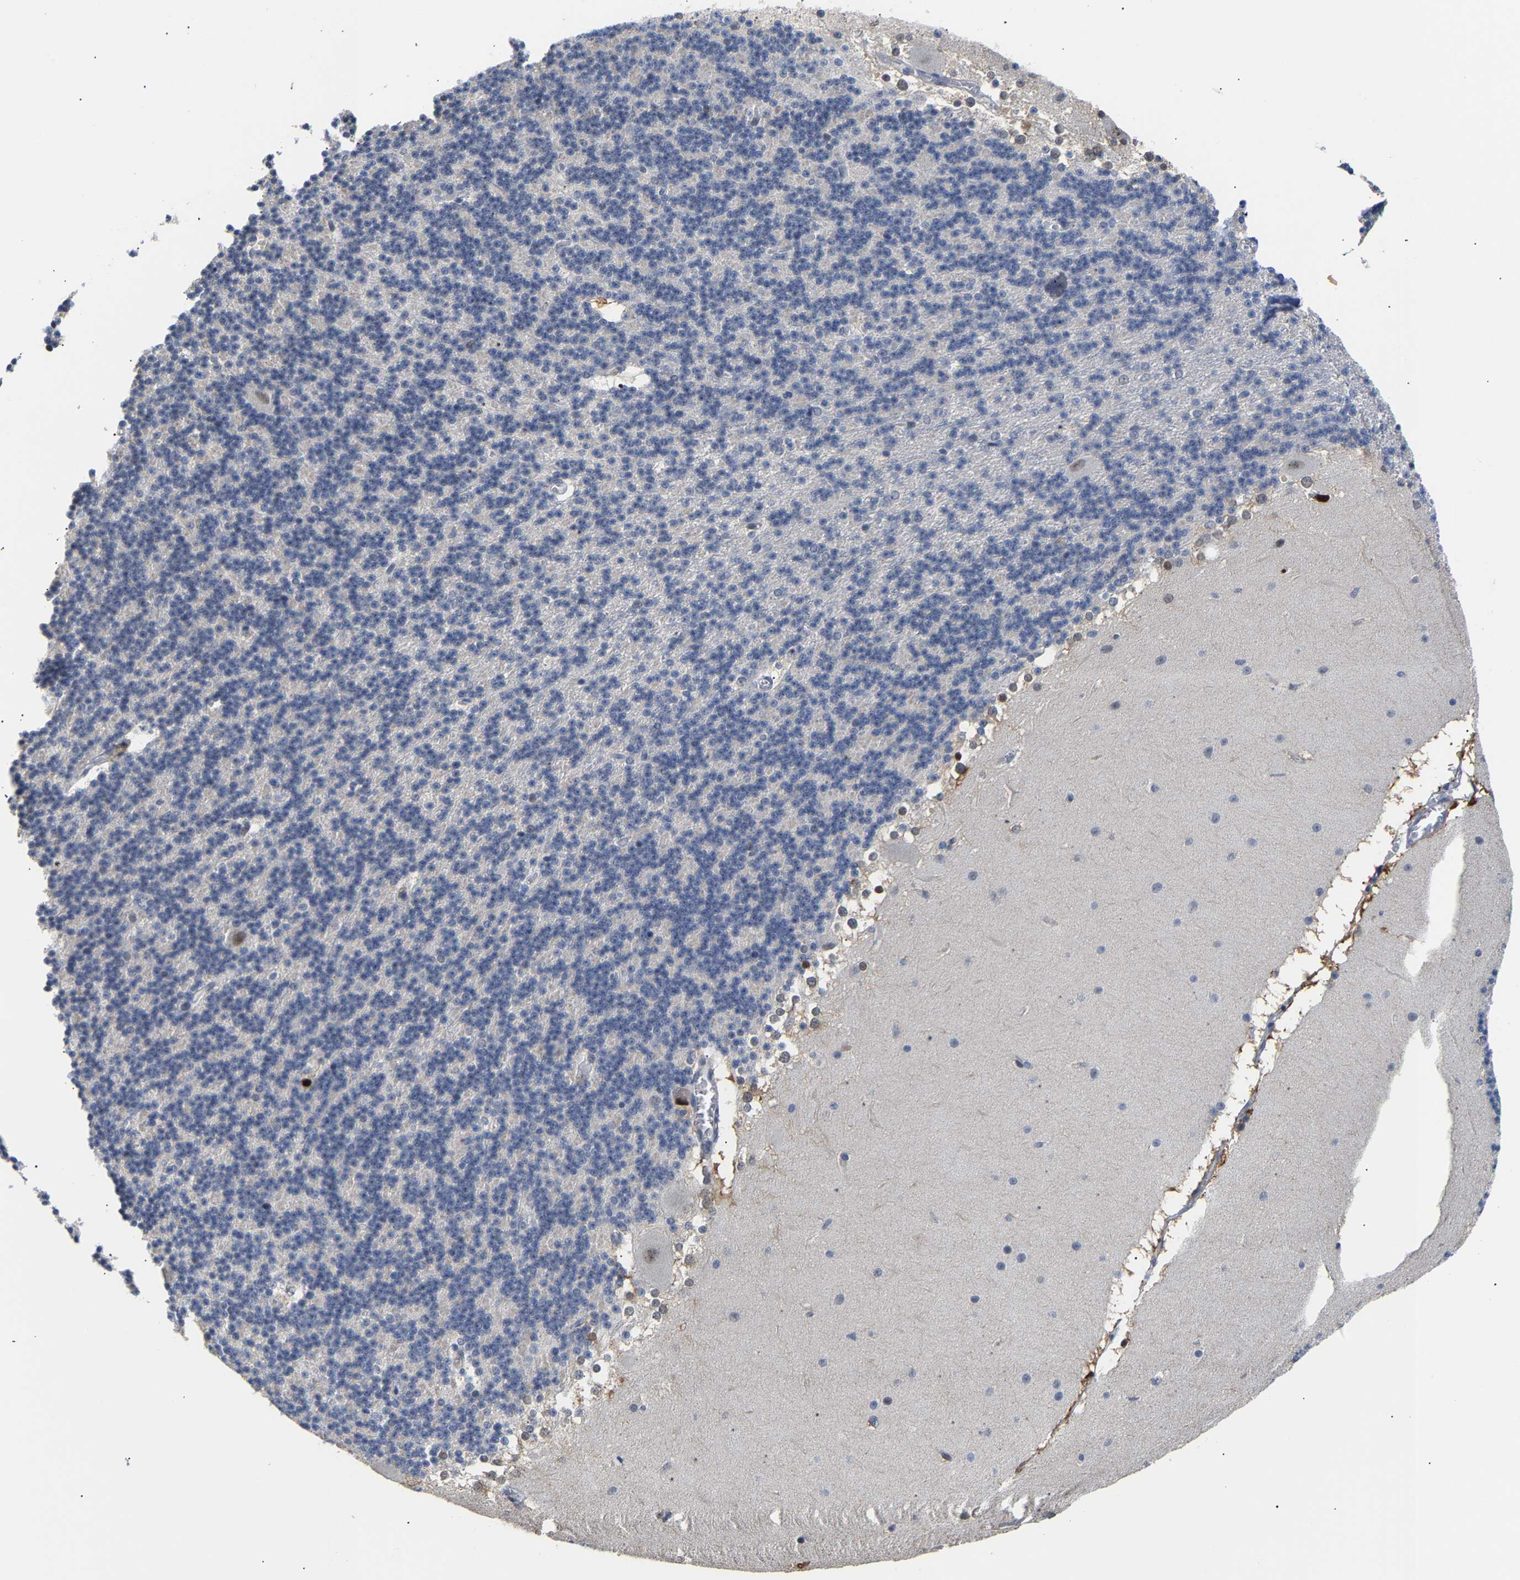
{"staining": {"intensity": "negative", "quantity": "none", "location": "none"}, "tissue": "cerebellum", "cell_type": "Cells in granular layer", "image_type": "normal", "snomed": [{"axis": "morphology", "description": "Normal tissue, NOS"}, {"axis": "topography", "description": "Cerebellum"}], "caption": "This is a histopathology image of immunohistochemistry (IHC) staining of unremarkable cerebellum, which shows no expression in cells in granular layer.", "gene": "TDRD7", "patient": {"sex": "female", "age": 19}}